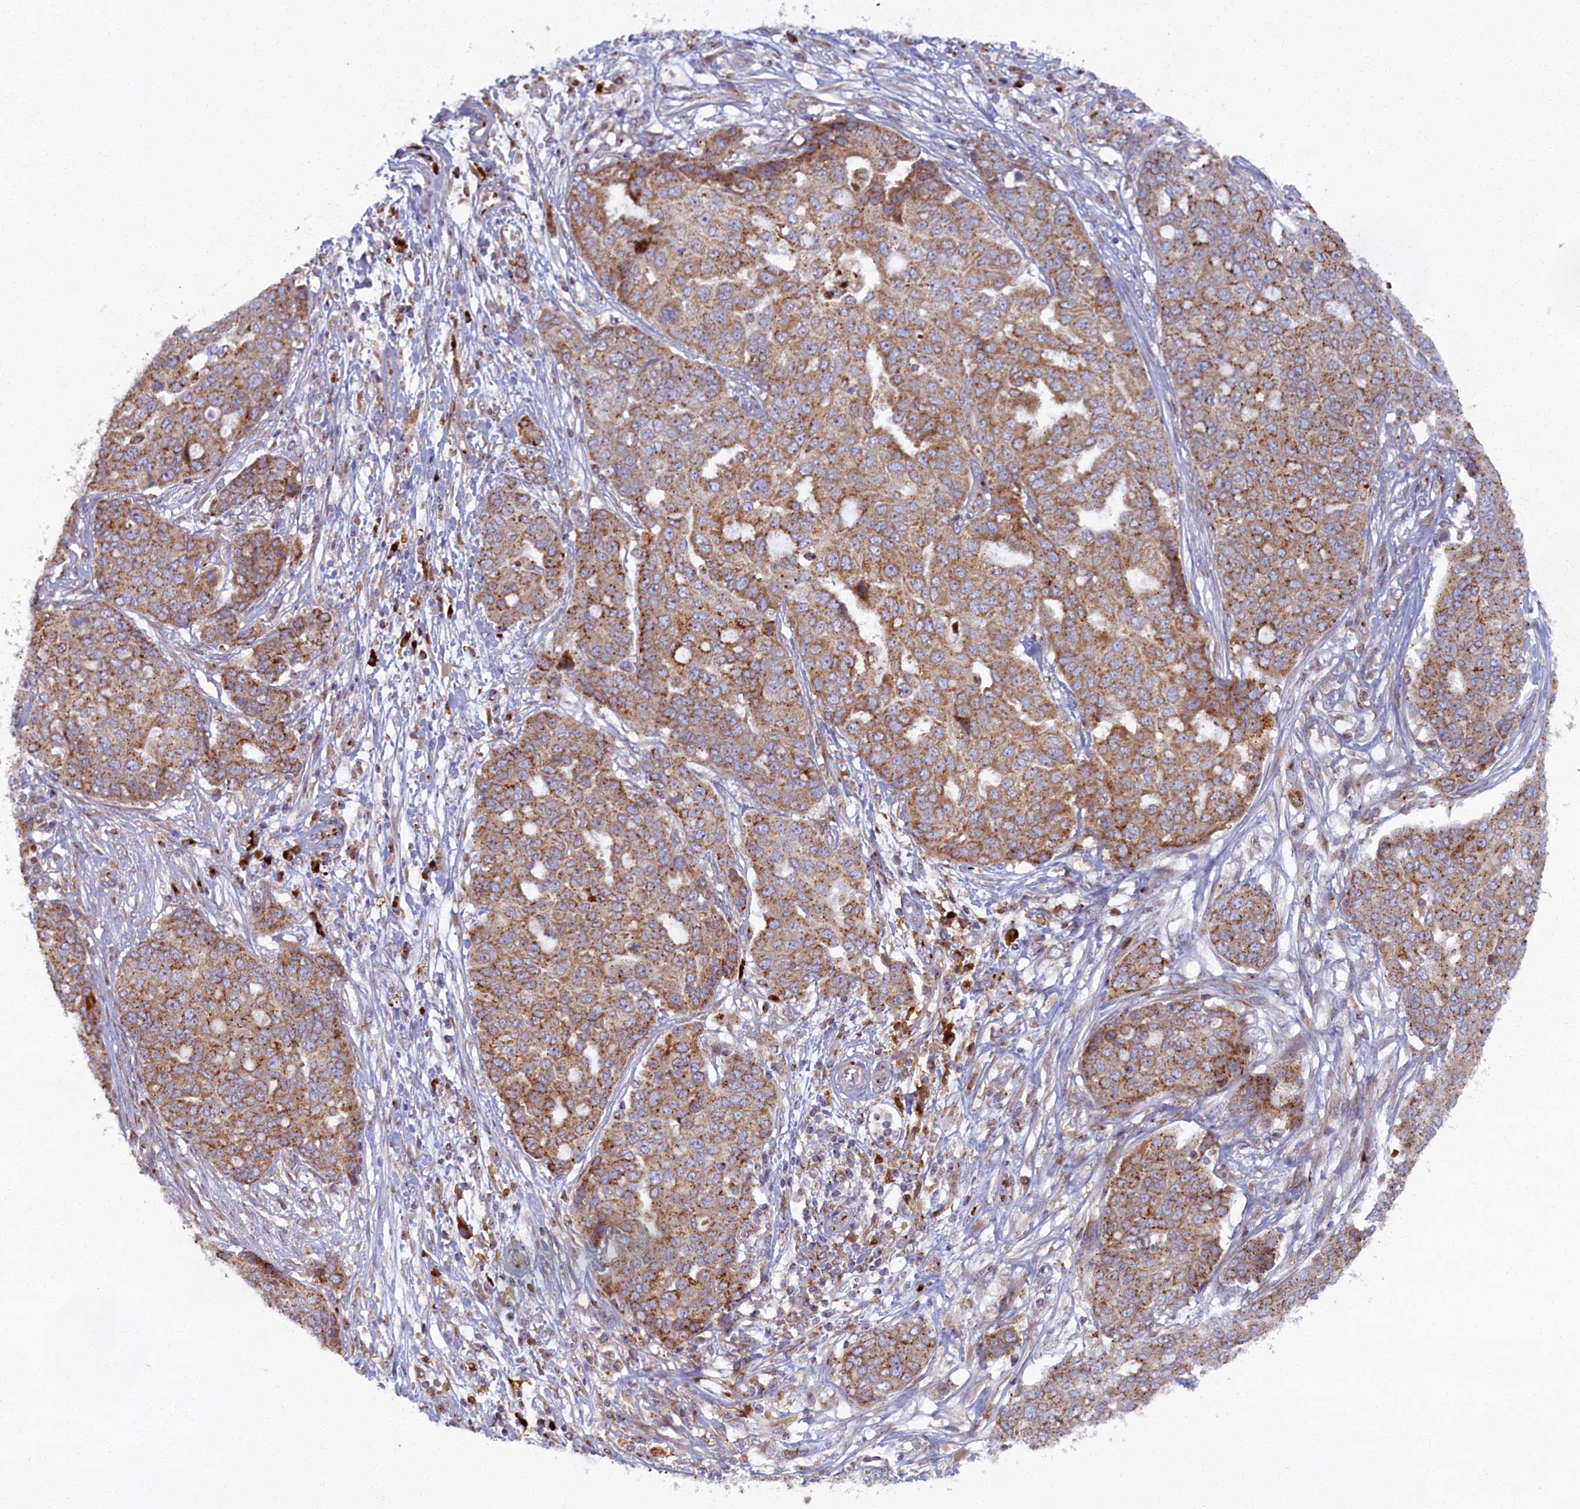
{"staining": {"intensity": "moderate", "quantity": ">75%", "location": "cytoplasmic/membranous"}, "tissue": "ovarian cancer", "cell_type": "Tumor cells", "image_type": "cancer", "snomed": [{"axis": "morphology", "description": "Cystadenocarcinoma, serous, NOS"}, {"axis": "topography", "description": "Soft tissue"}, {"axis": "topography", "description": "Ovary"}], "caption": "Protein analysis of serous cystadenocarcinoma (ovarian) tissue reveals moderate cytoplasmic/membranous expression in about >75% of tumor cells.", "gene": "BLVRB", "patient": {"sex": "female", "age": 57}}